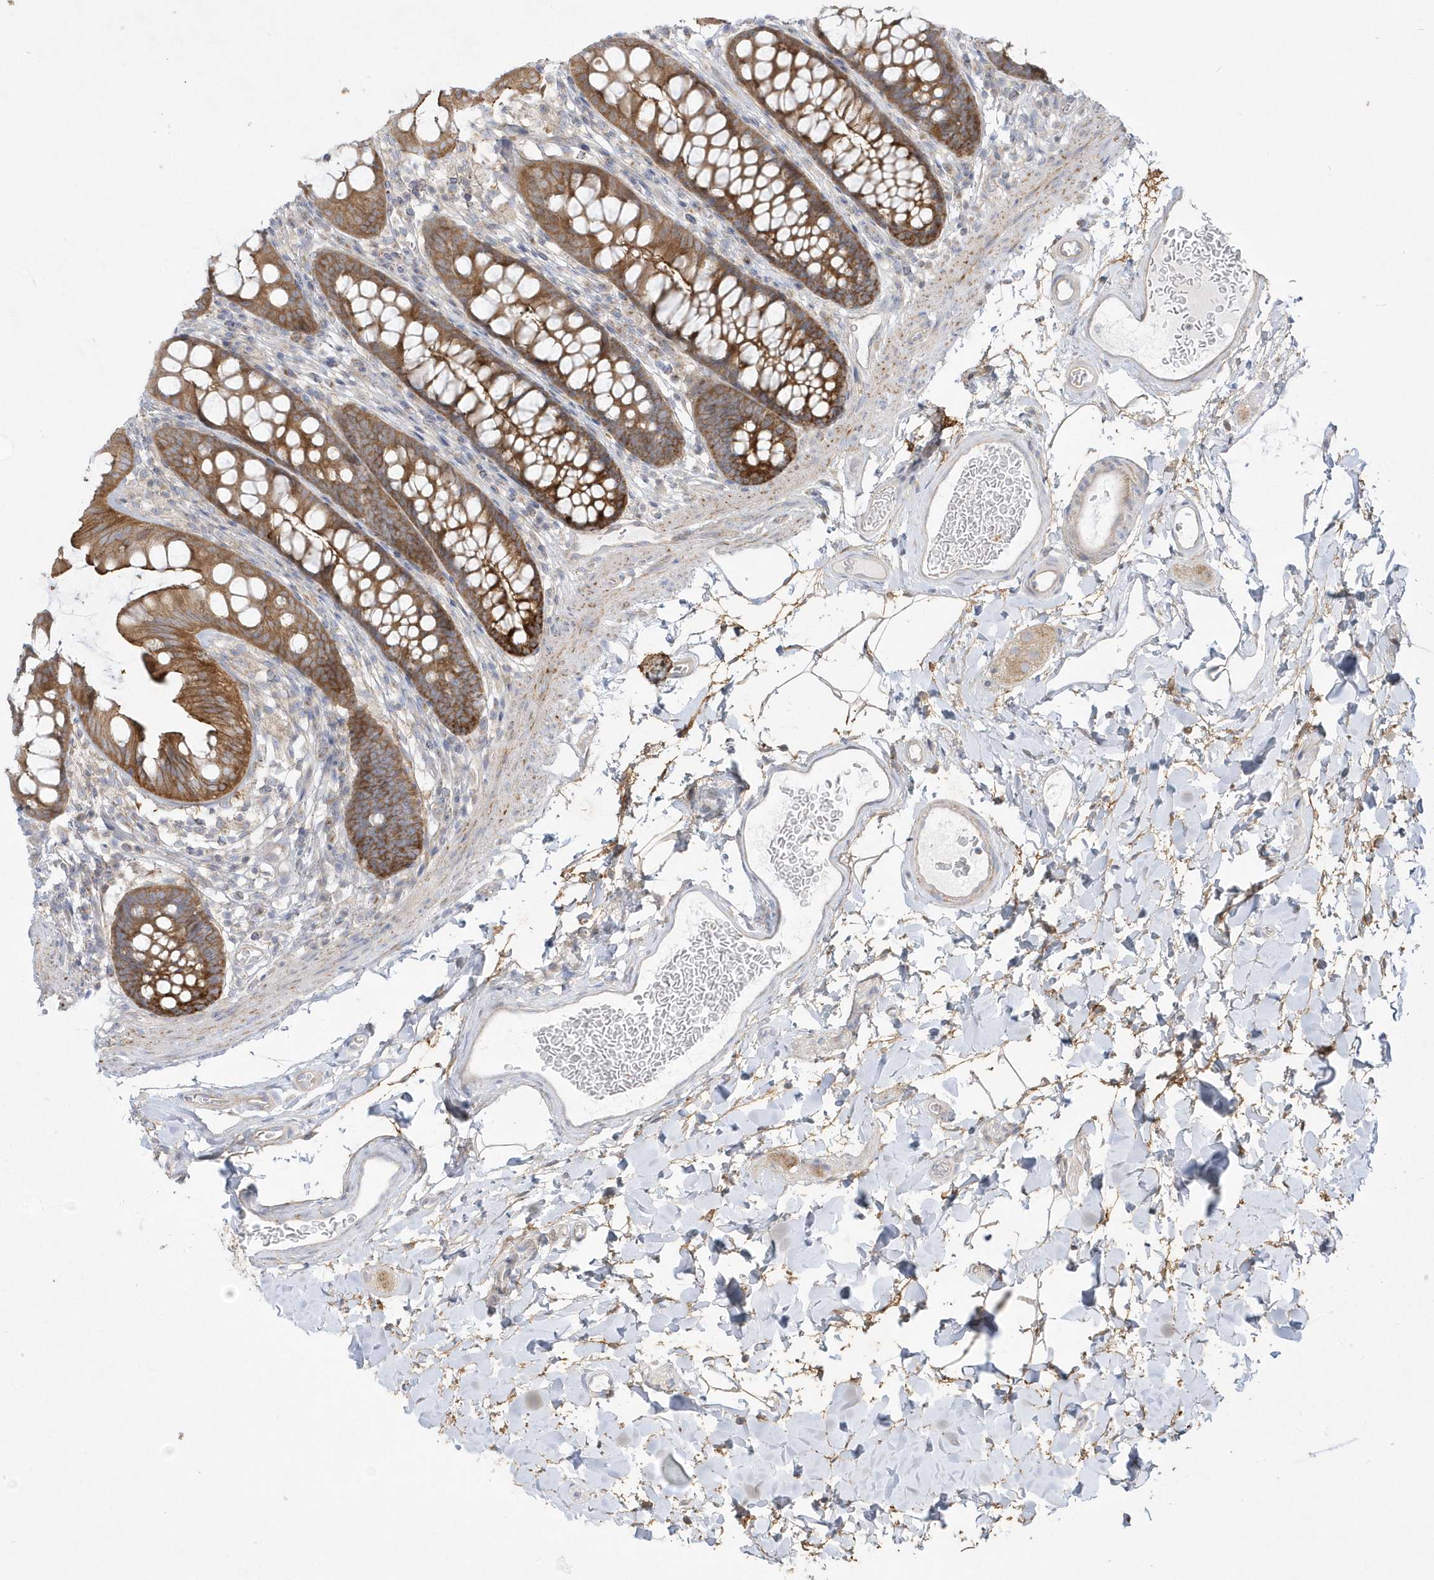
{"staining": {"intensity": "negative", "quantity": "none", "location": "none"}, "tissue": "colon", "cell_type": "Endothelial cells", "image_type": "normal", "snomed": [{"axis": "morphology", "description": "Normal tissue, NOS"}, {"axis": "topography", "description": "Colon"}], "caption": "There is no significant positivity in endothelial cells of colon. Nuclei are stained in blue.", "gene": "DNAJC18", "patient": {"sex": "female", "age": 62}}